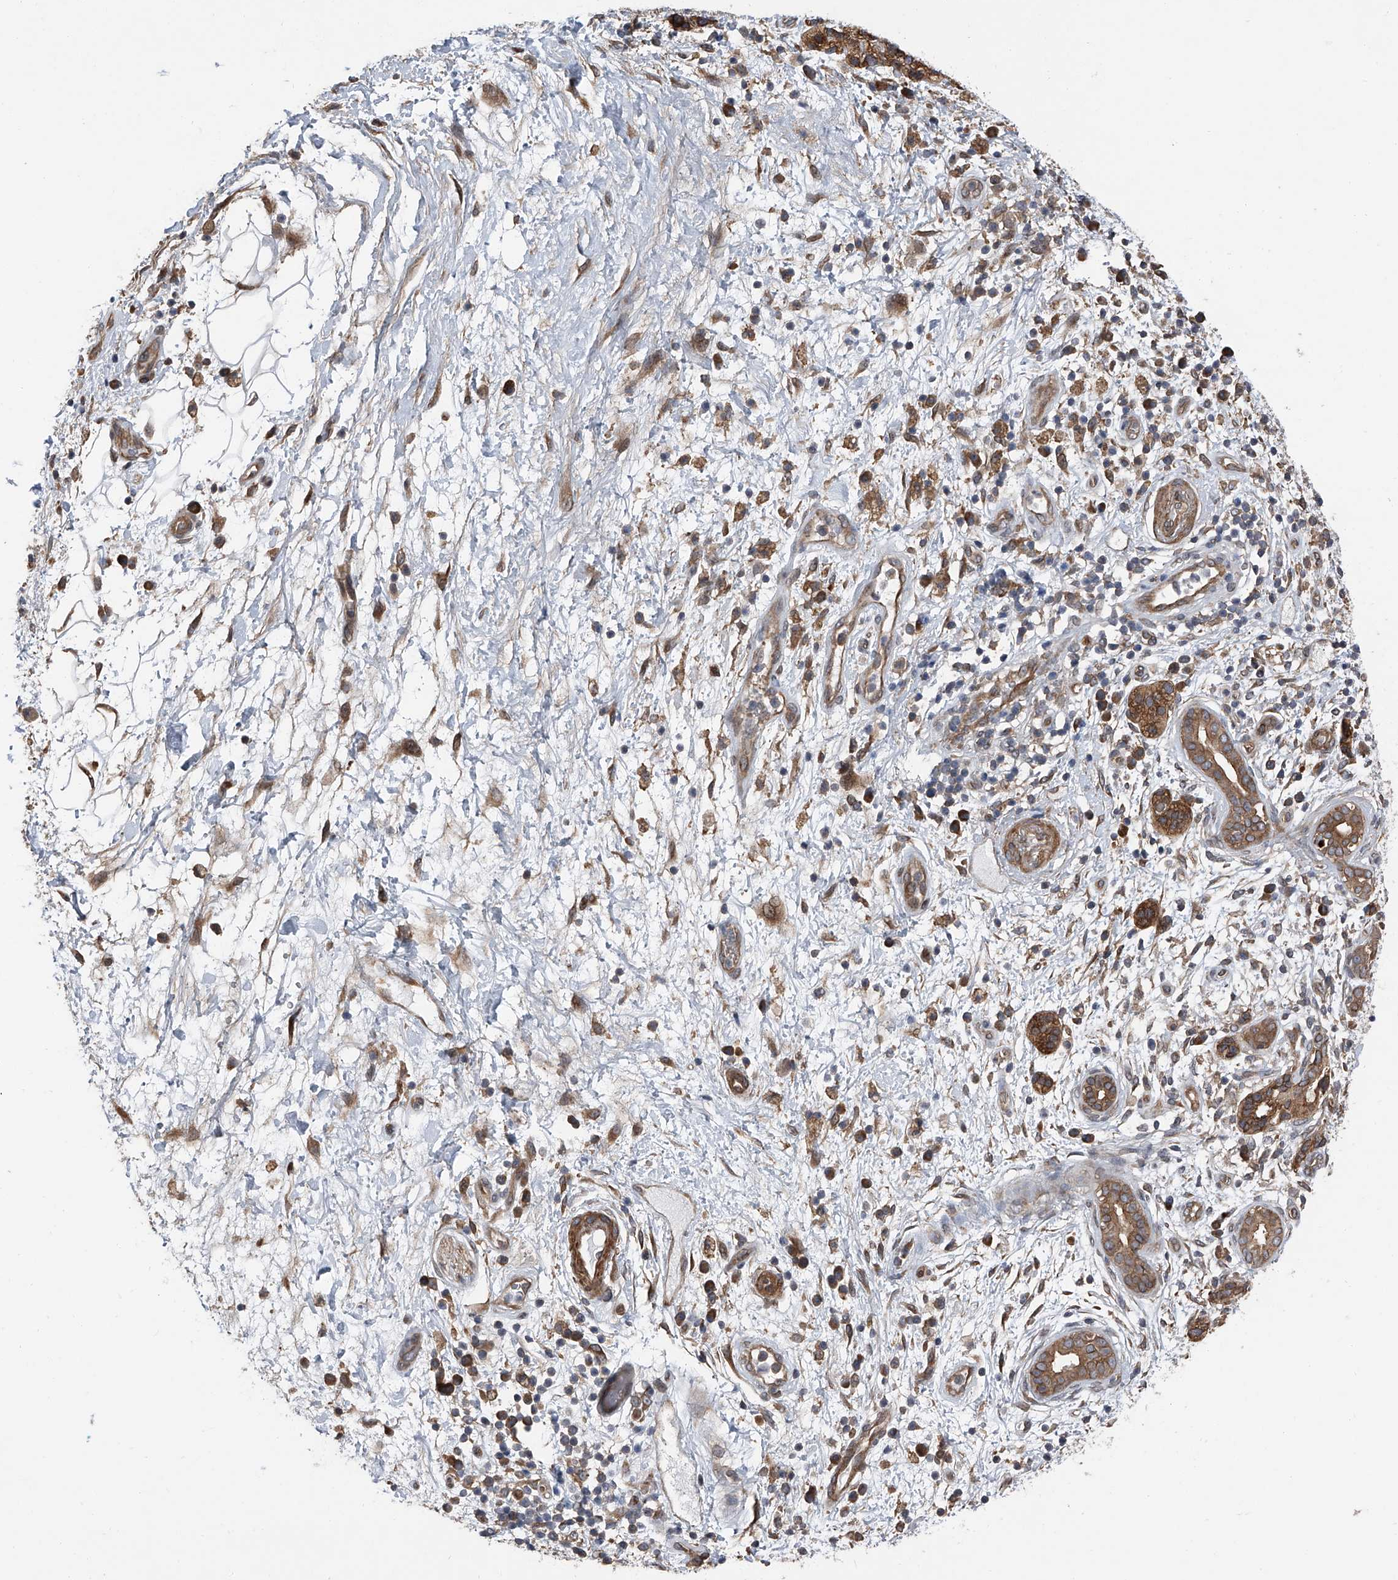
{"staining": {"intensity": "strong", "quantity": "25%-75%", "location": "cytoplasmic/membranous"}, "tissue": "pancreatic cancer", "cell_type": "Tumor cells", "image_type": "cancer", "snomed": [{"axis": "morphology", "description": "Adenocarcinoma, NOS"}, {"axis": "topography", "description": "Pancreas"}], "caption": "Strong cytoplasmic/membranous positivity for a protein is appreciated in approximately 25%-75% of tumor cells of pancreatic cancer using immunohistochemistry.", "gene": "KCNJ2", "patient": {"sex": "male", "age": 78}}